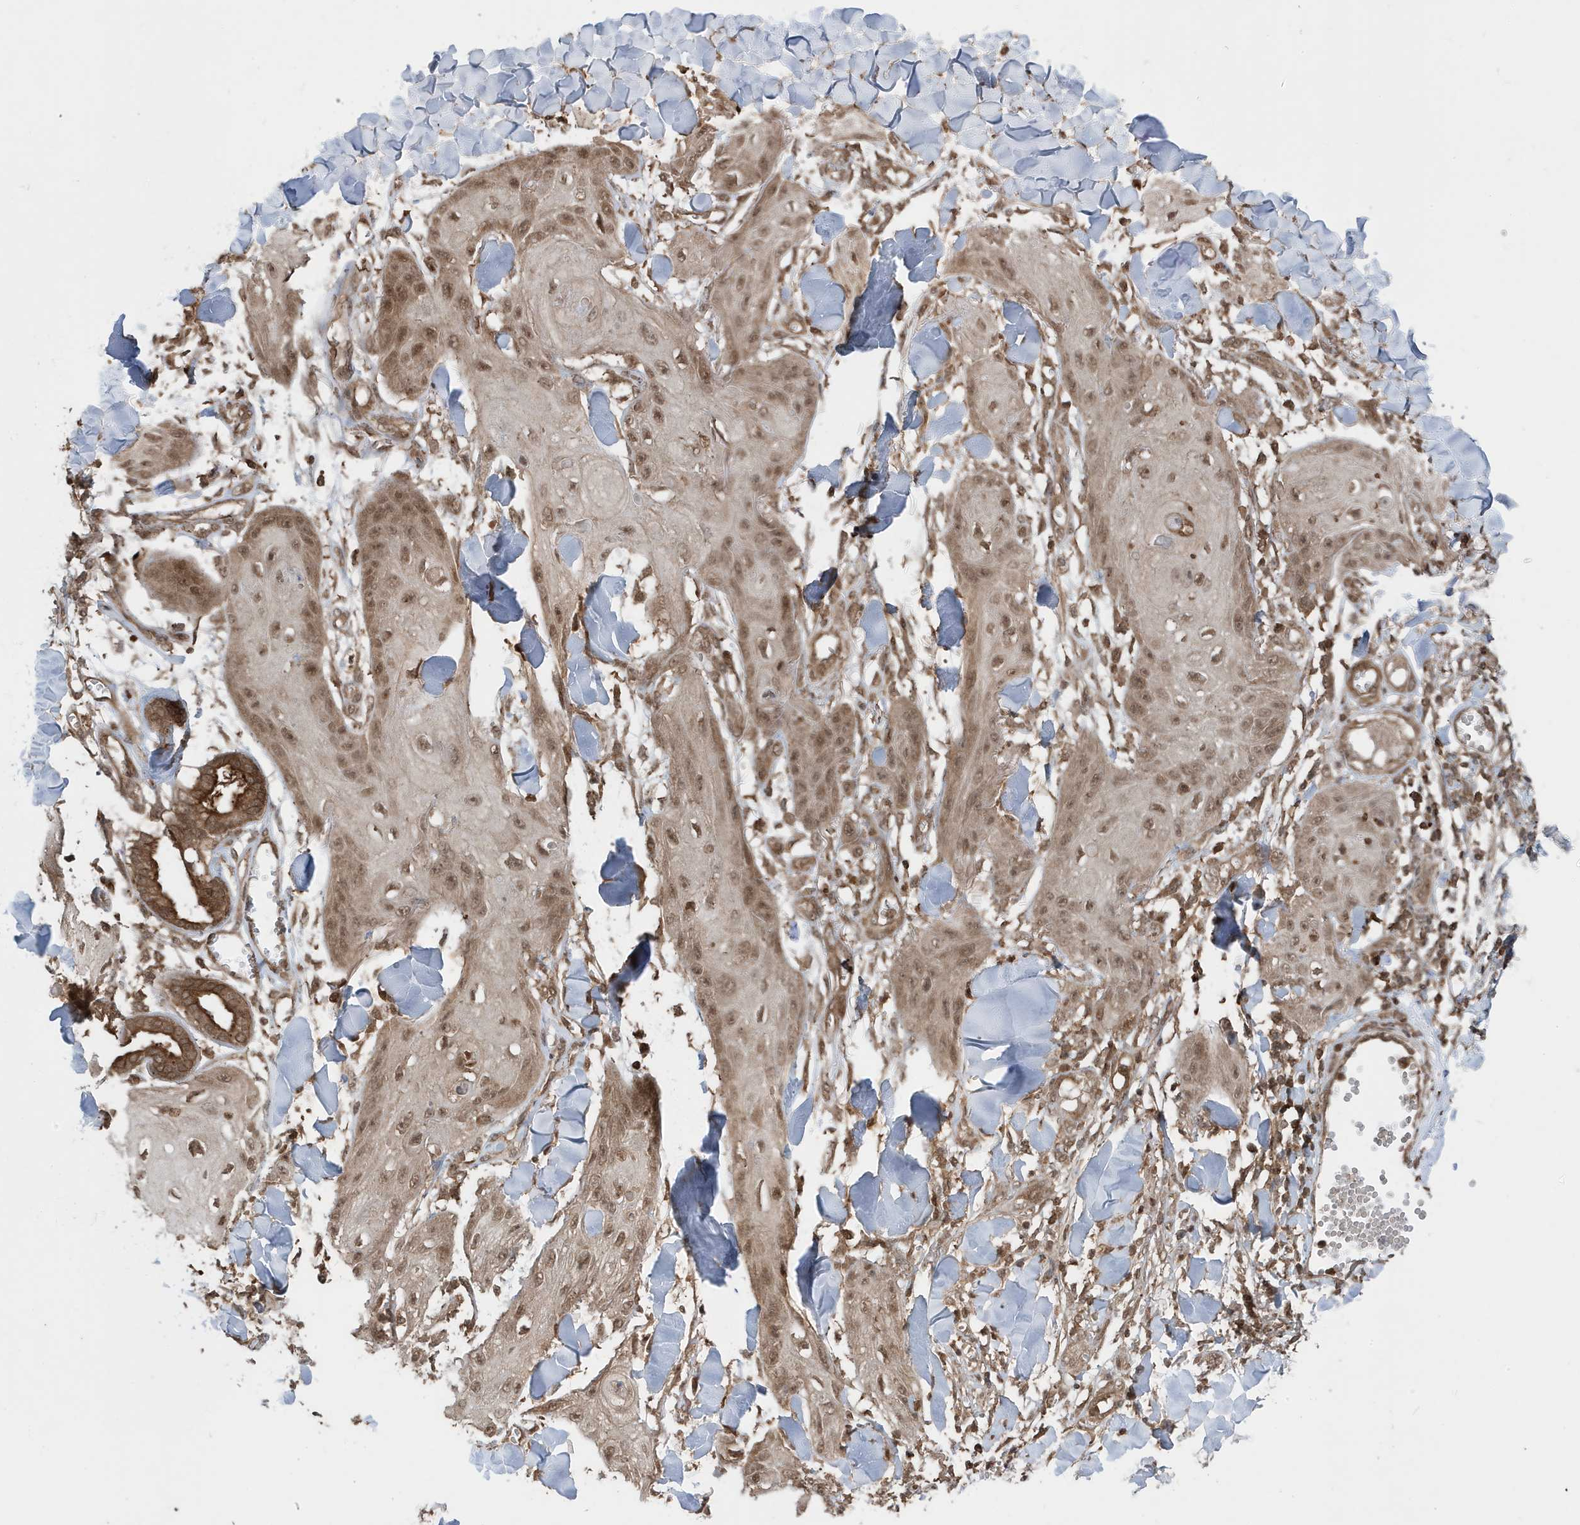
{"staining": {"intensity": "moderate", "quantity": ">75%", "location": "nuclear"}, "tissue": "skin cancer", "cell_type": "Tumor cells", "image_type": "cancer", "snomed": [{"axis": "morphology", "description": "Squamous cell carcinoma, NOS"}, {"axis": "topography", "description": "Skin"}], "caption": "The photomicrograph displays staining of squamous cell carcinoma (skin), revealing moderate nuclear protein positivity (brown color) within tumor cells. Immunohistochemistry stains the protein of interest in brown and the nuclei are stained blue.", "gene": "ASAP1", "patient": {"sex": "male", "age": 74}}